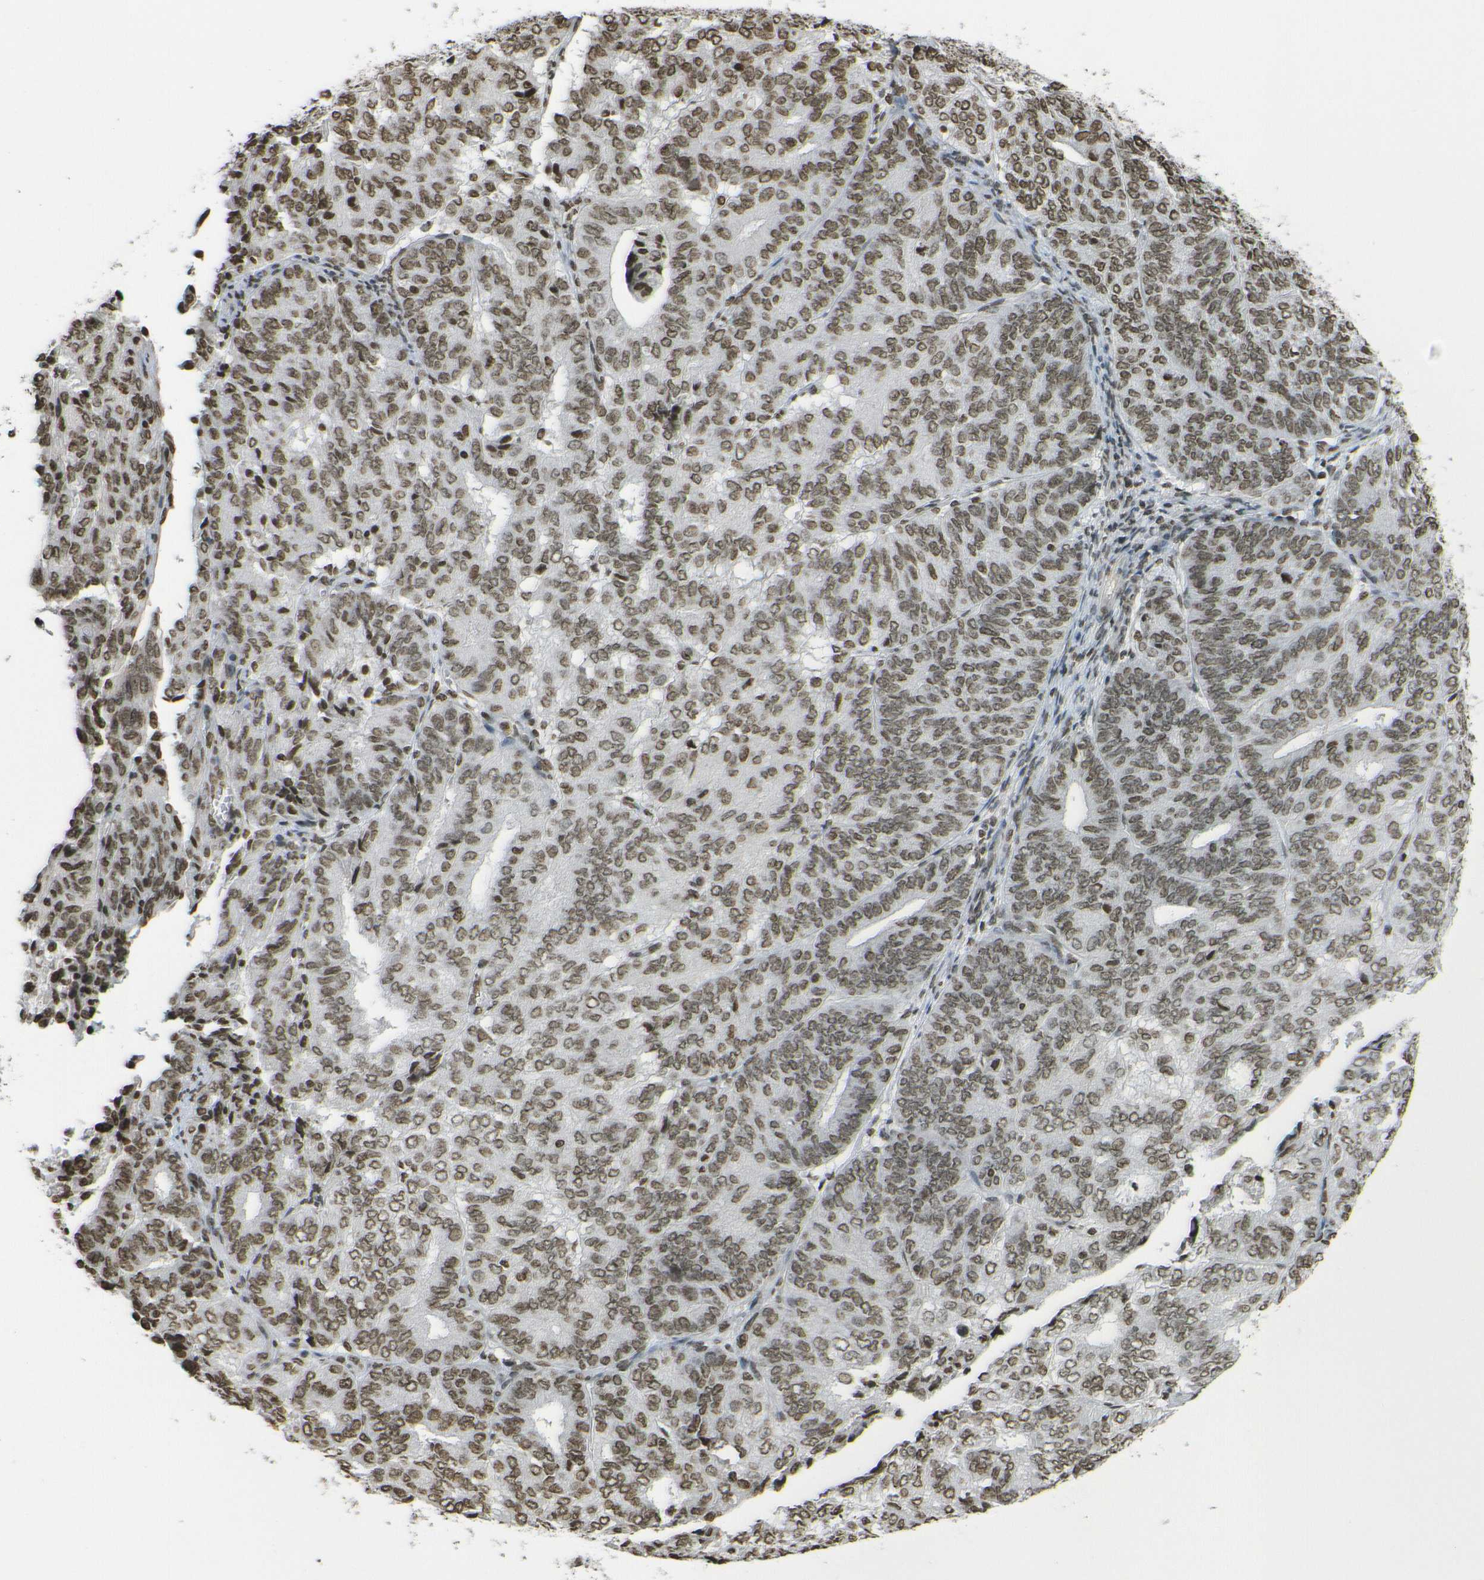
{"staining": {"intensity": "moderate", "quantity": ">75%", "location": "nuclear"}, "tissue": "endometrial cancer", "cell_type": "Tumor cells", "image_type": "cancer", "snomed": [{"axis": "morphology", "description": "Adenocarcinoma, NOS"}, {"axis": "topography", "description": "Uterus"}], "caption": "Endometrial cancer stained for a protein (brown) shows moderate nuclear positive expression in about >75% of tumor cells.", "gene": "H4C16", "patient": {"sex": "female", "age": 60}}